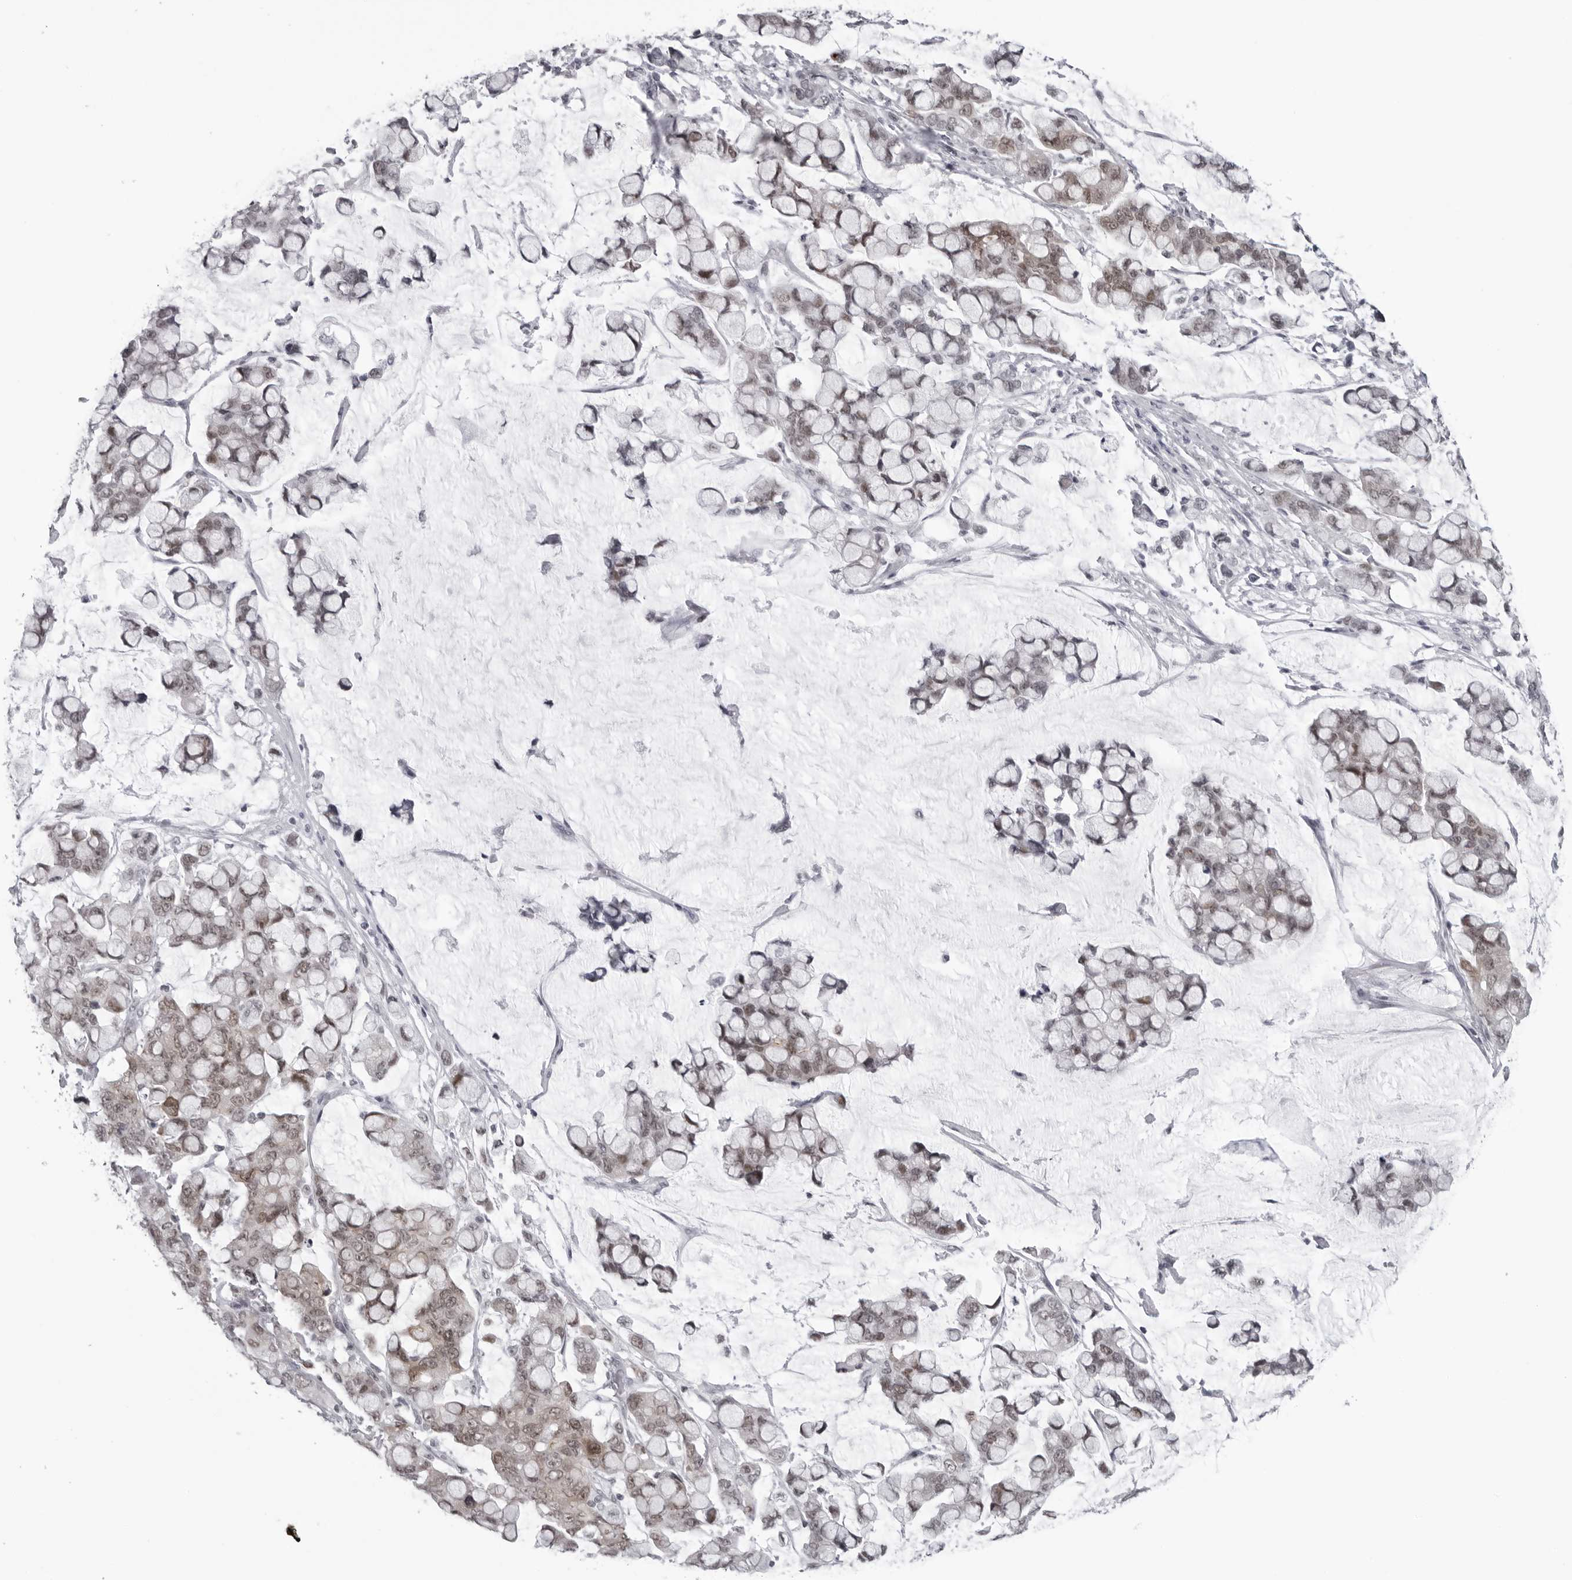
{"staining": {"intensity": "weak", "quantity": ">75%", "location": "cytoplasmic/membranous,nuclear"}, "tissue": "stomach cancer", "cell_type": "Tumor cells", "image_type": "cancer", "snomed": [{"axis": "morphology", "description": "Adenocarcinoma, NOS"}, {"axis": "topography", "description": "Stomach, lower"}], "caption": "Tumor cells show low levels of weak cytoplasmic/membranous and nuclear expression in about >75% of cells in human adenocarcinoma (stomach). (DAB (3,3'-diaminobenzidine) IHC with brightfield microscopy, high magnification).", "gene": "ESPN", "patient": {"sex": "male", "age": 84}}